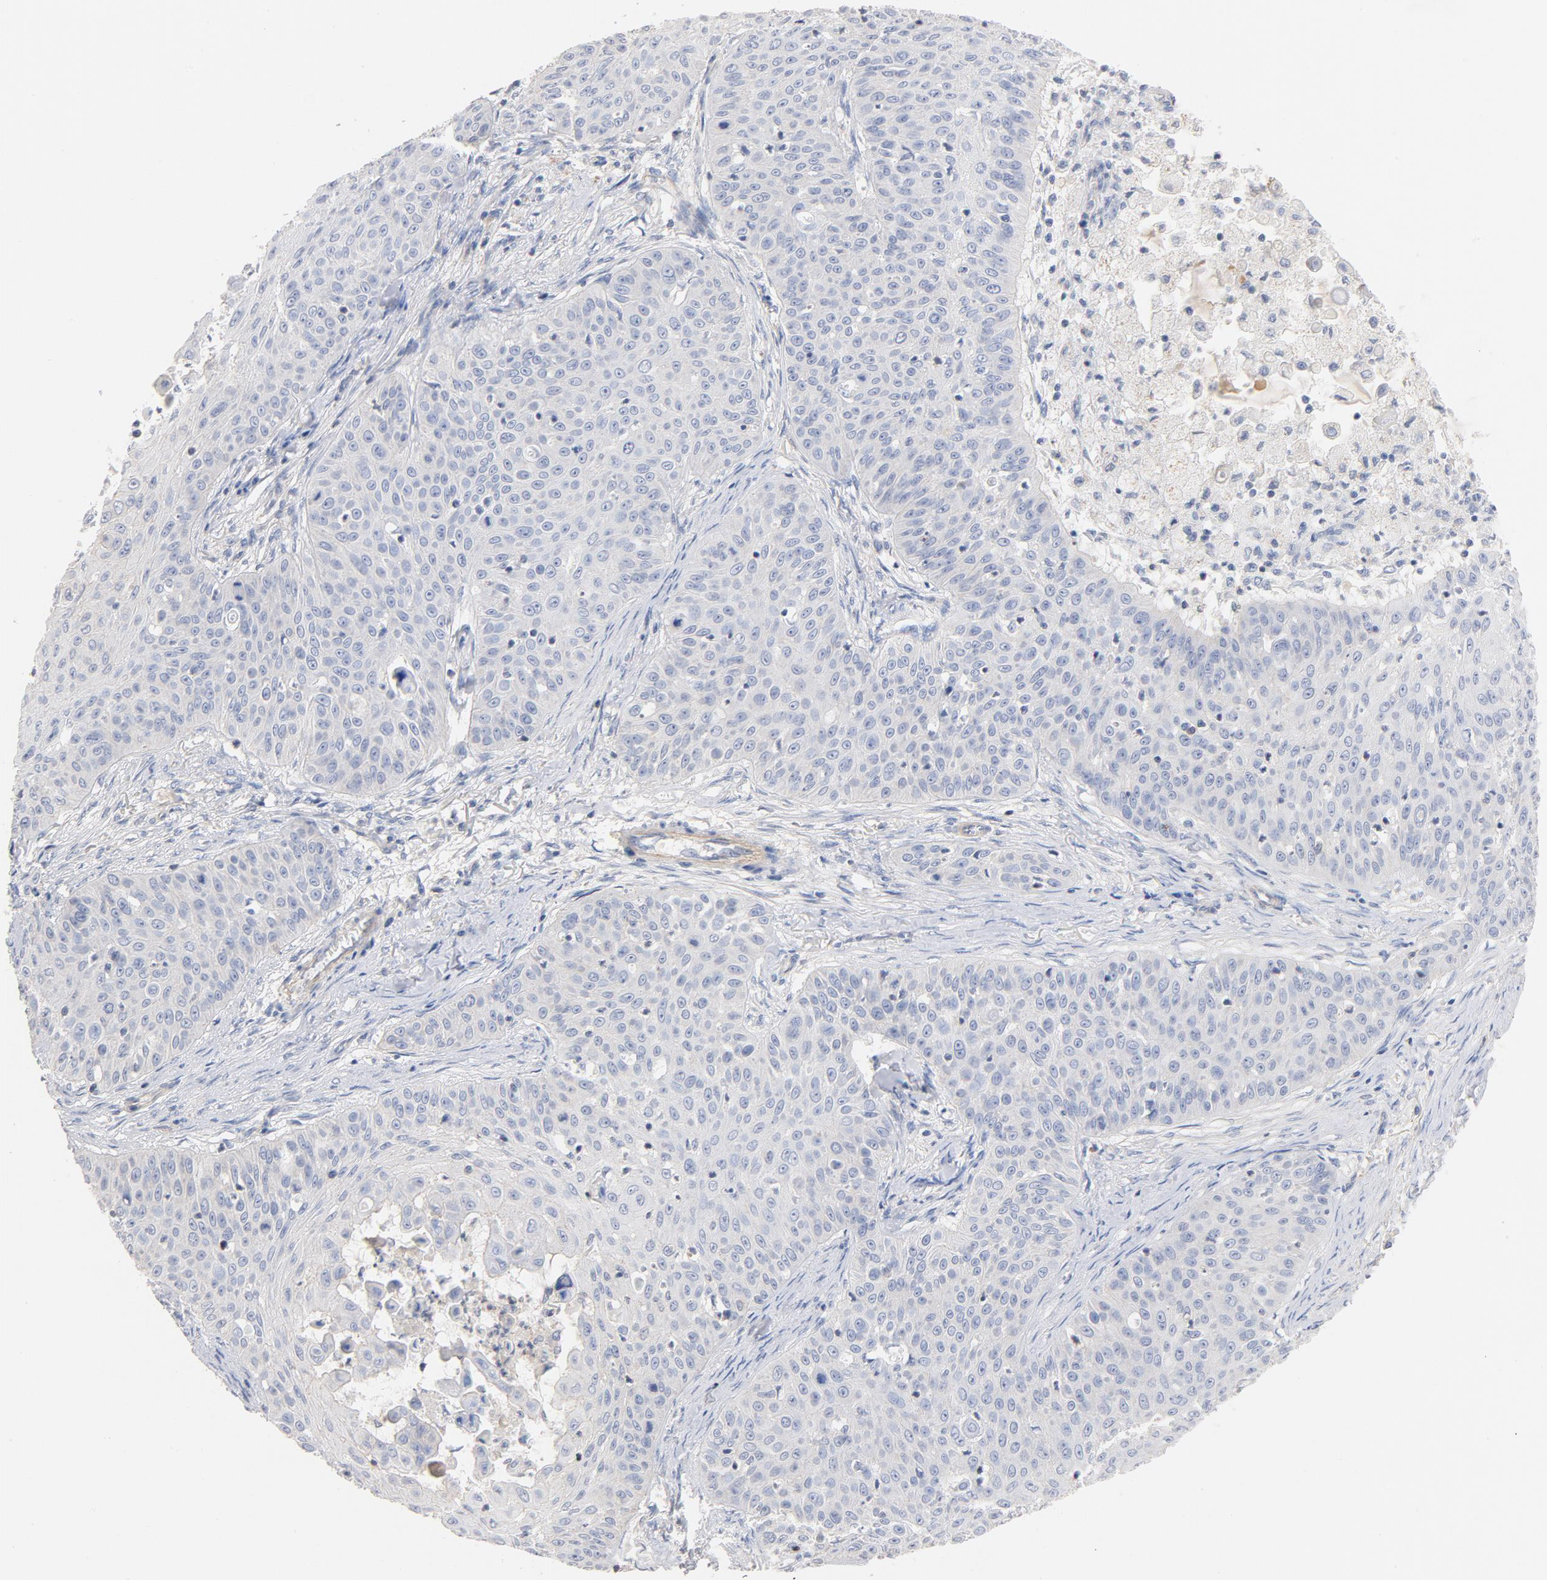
{"staining": {"intensity": "negative", "quantity": "none", "location": "none"}, "tissue": "skin cancer", "cell_type": "Tumor cells", "image_type": "cancer", "snomed": [{"axis": "morphology", "description": "Squamous cell carcinoma, NOS"}, {"axis": "topography", "description": "Skin"}], "caption": "This is an IHC micrograph of squamous cell carcinoma (skin). There is no positivity in tumor cells.", "gene": "STRN3", "patient": {"sex": "male", "age": 82}}